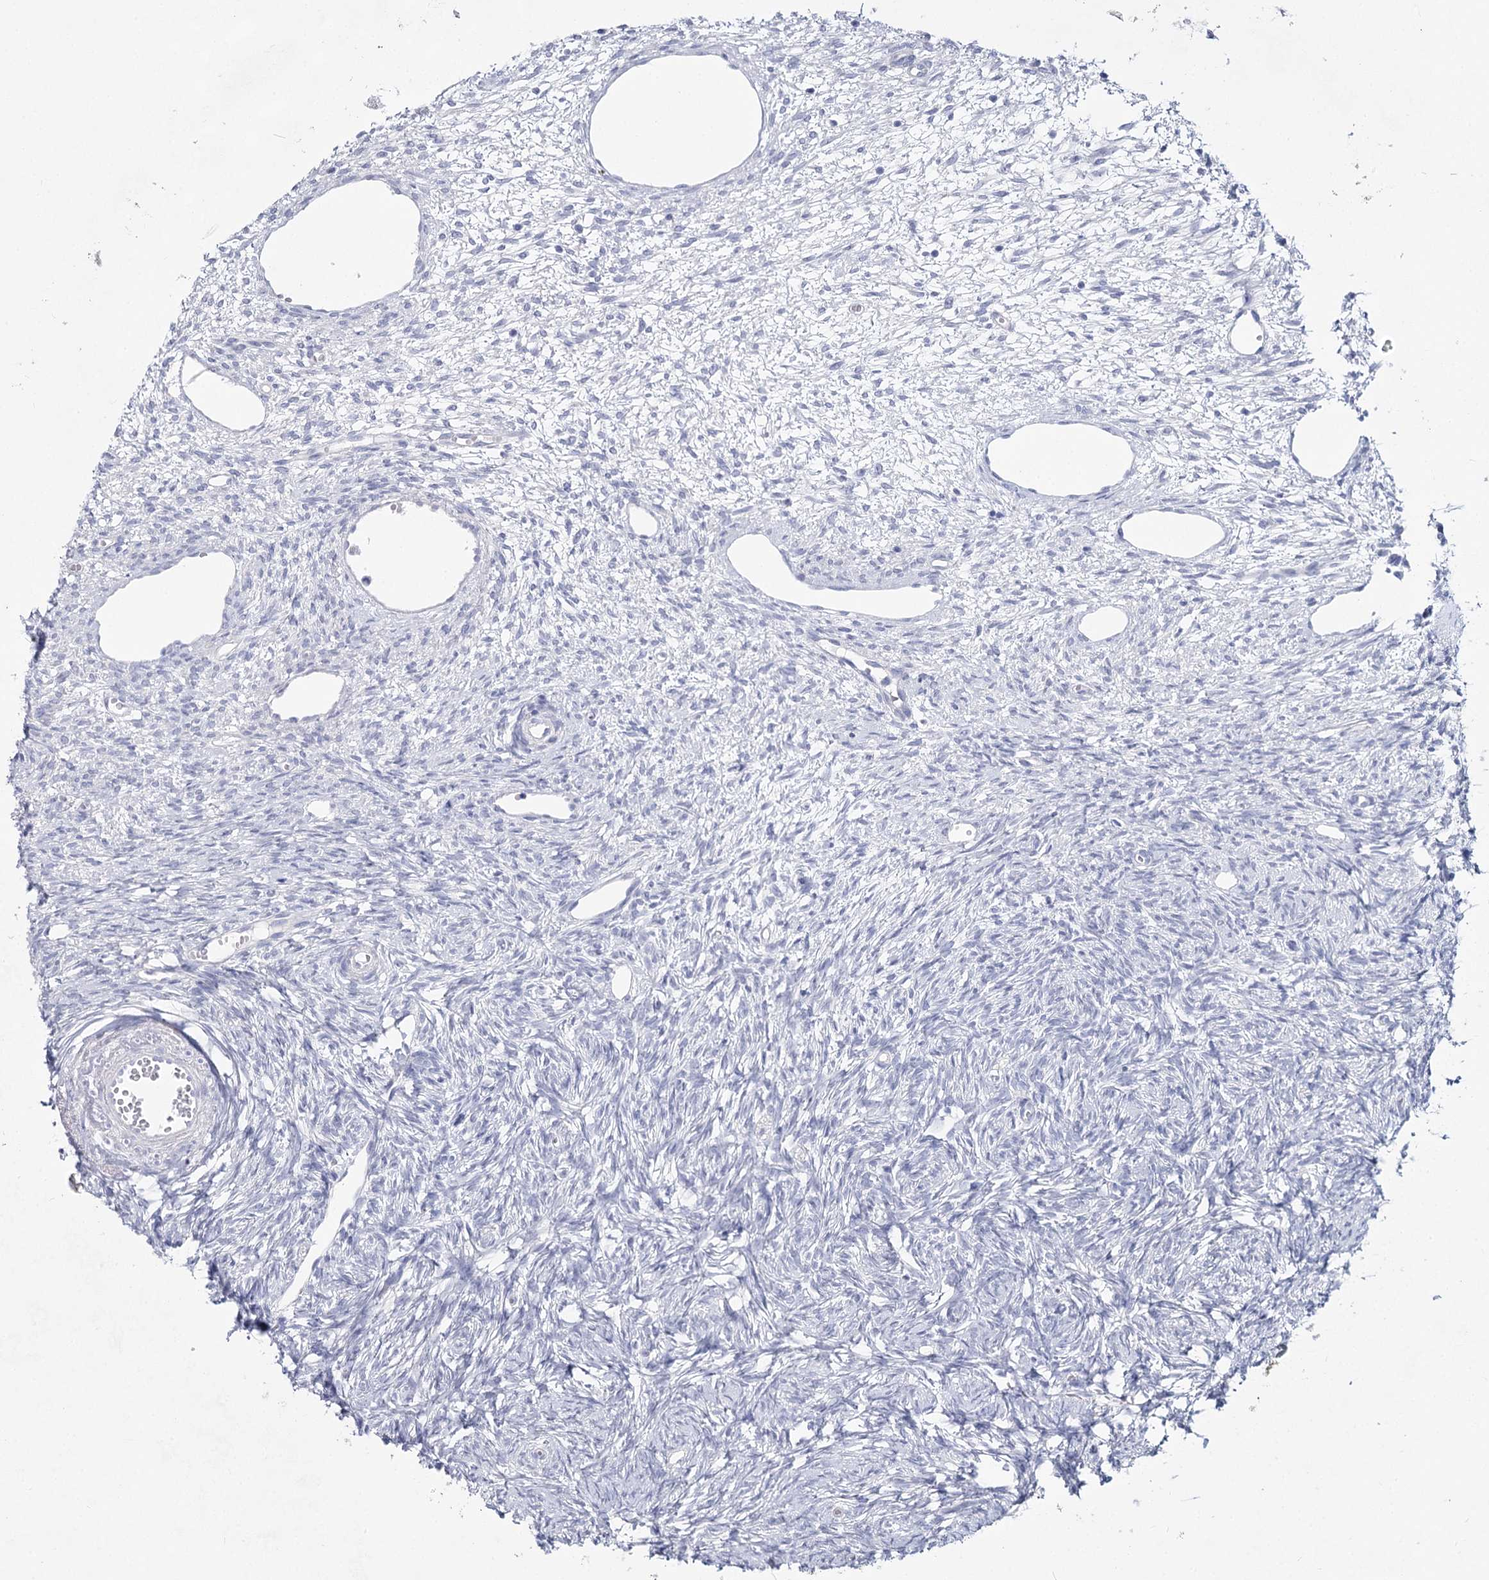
{"staining": {"intensity": "negative", "quantity": "none", "location": "none"}, "tissue": "ovary", "cell_type": "Ovarian stroma cells", "image_type": "normal", "snomed": [{"axis": "morphology", "description": "Normal tissue, NOS"}, {"axis": "topography", "description": "Ovary"}], "caption": "Immunohistochemistry (IHC) photomicrograph of benign ovary: ovary stained with DAB exhibits no significant protein staining in ovarian stroma cells.", "gene": "SLC17A2", "patient": {"sex": "female", "age": 51}}